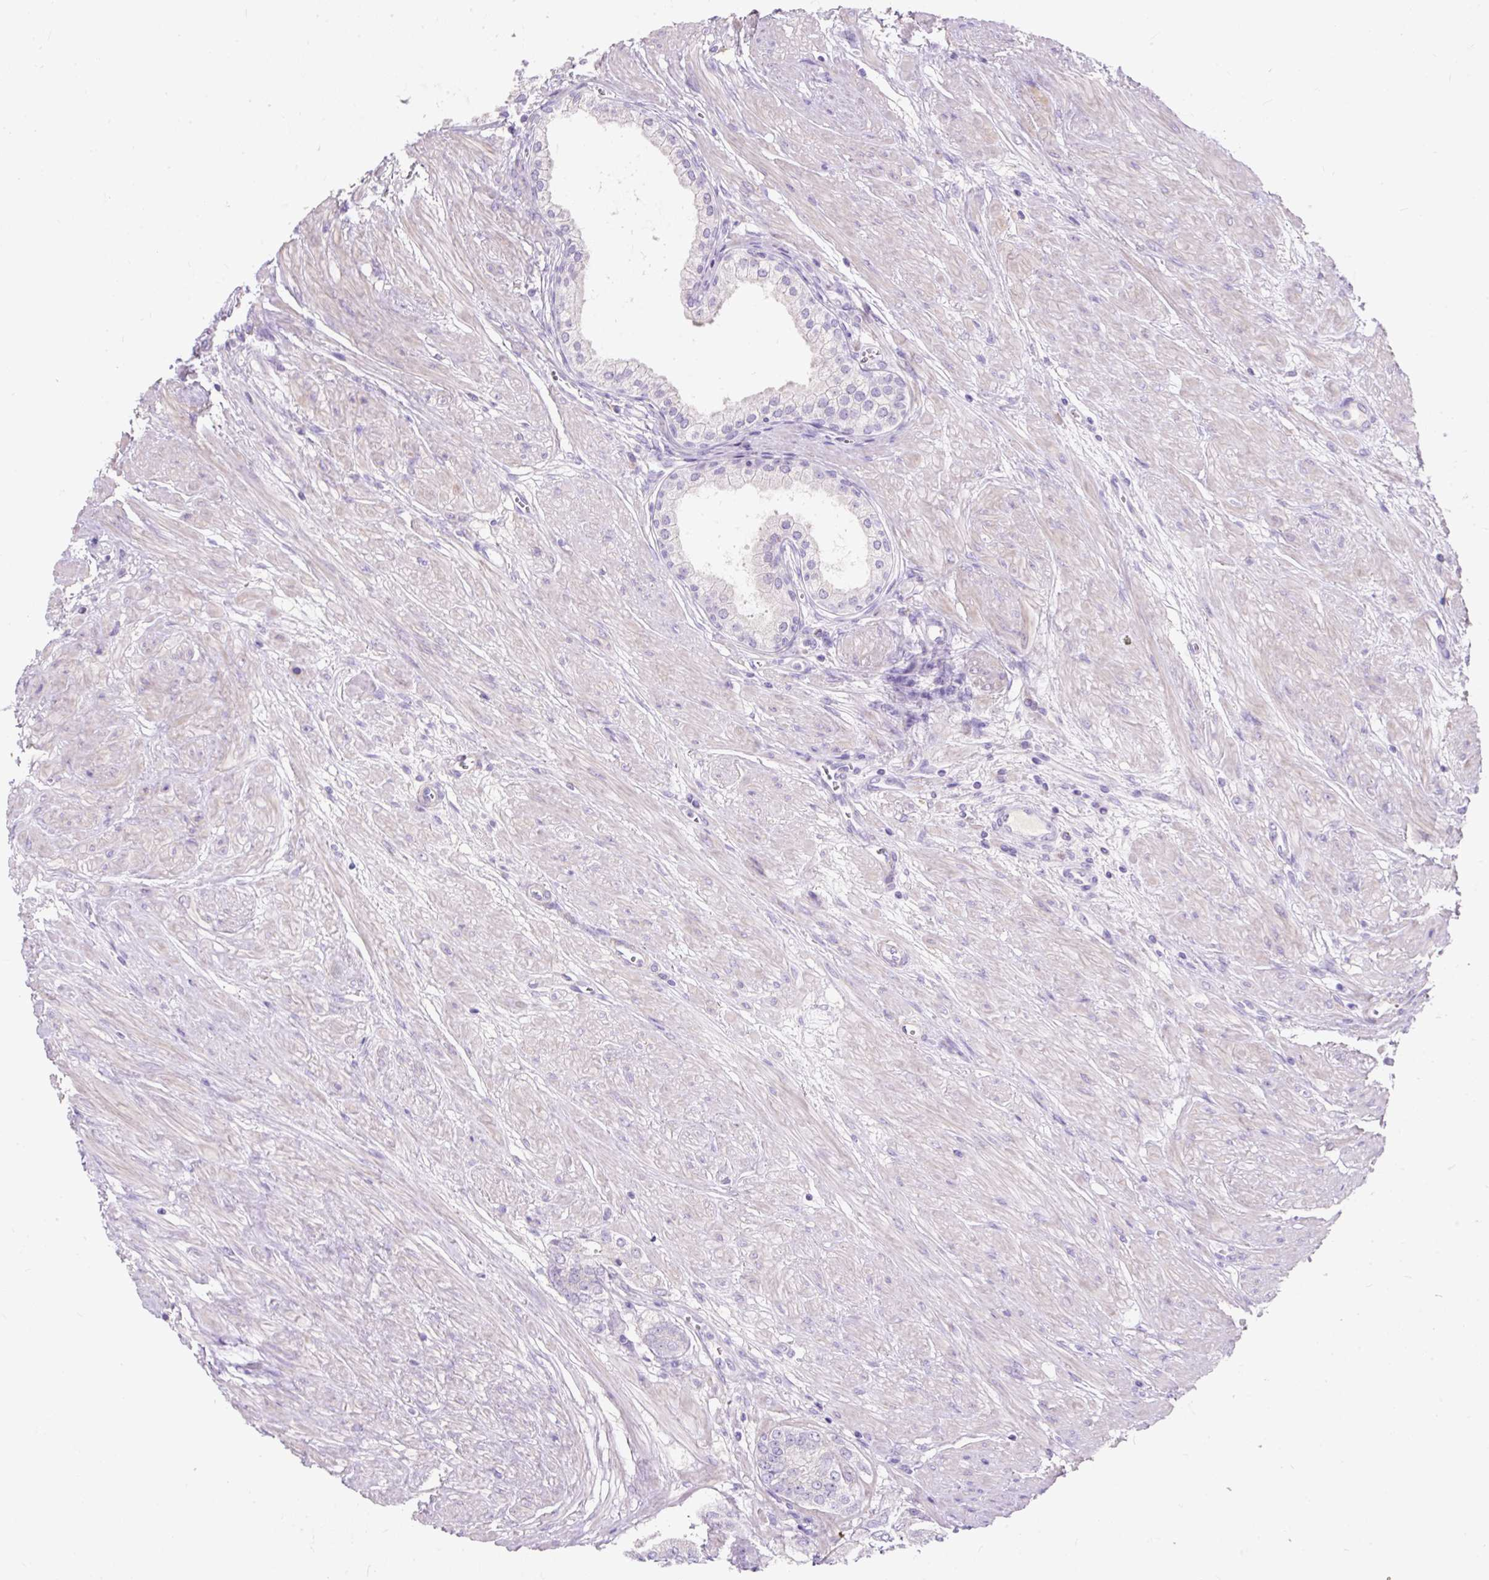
{"staining": {"intensity": "negative", "quantity": "none", "location": "none"}, "tissue": "prostate cancer", "cell_type": "Tumor cells", "image_type": "cancer", "snomed": [{"axis": "morphology", "description": "Adenocarcinoma, High grade"}, {"axis": "topography", "description": "Prostate and seminal vesicle, NOS"}], "caption": "Prostate cancer (high-grade adenocarcinoma) stained for a protein using immunohistochemistry (IHC) displays no staining tumor cells.", "gene": "SUSD5", "patient": {"sex": "male", "age": 64}}